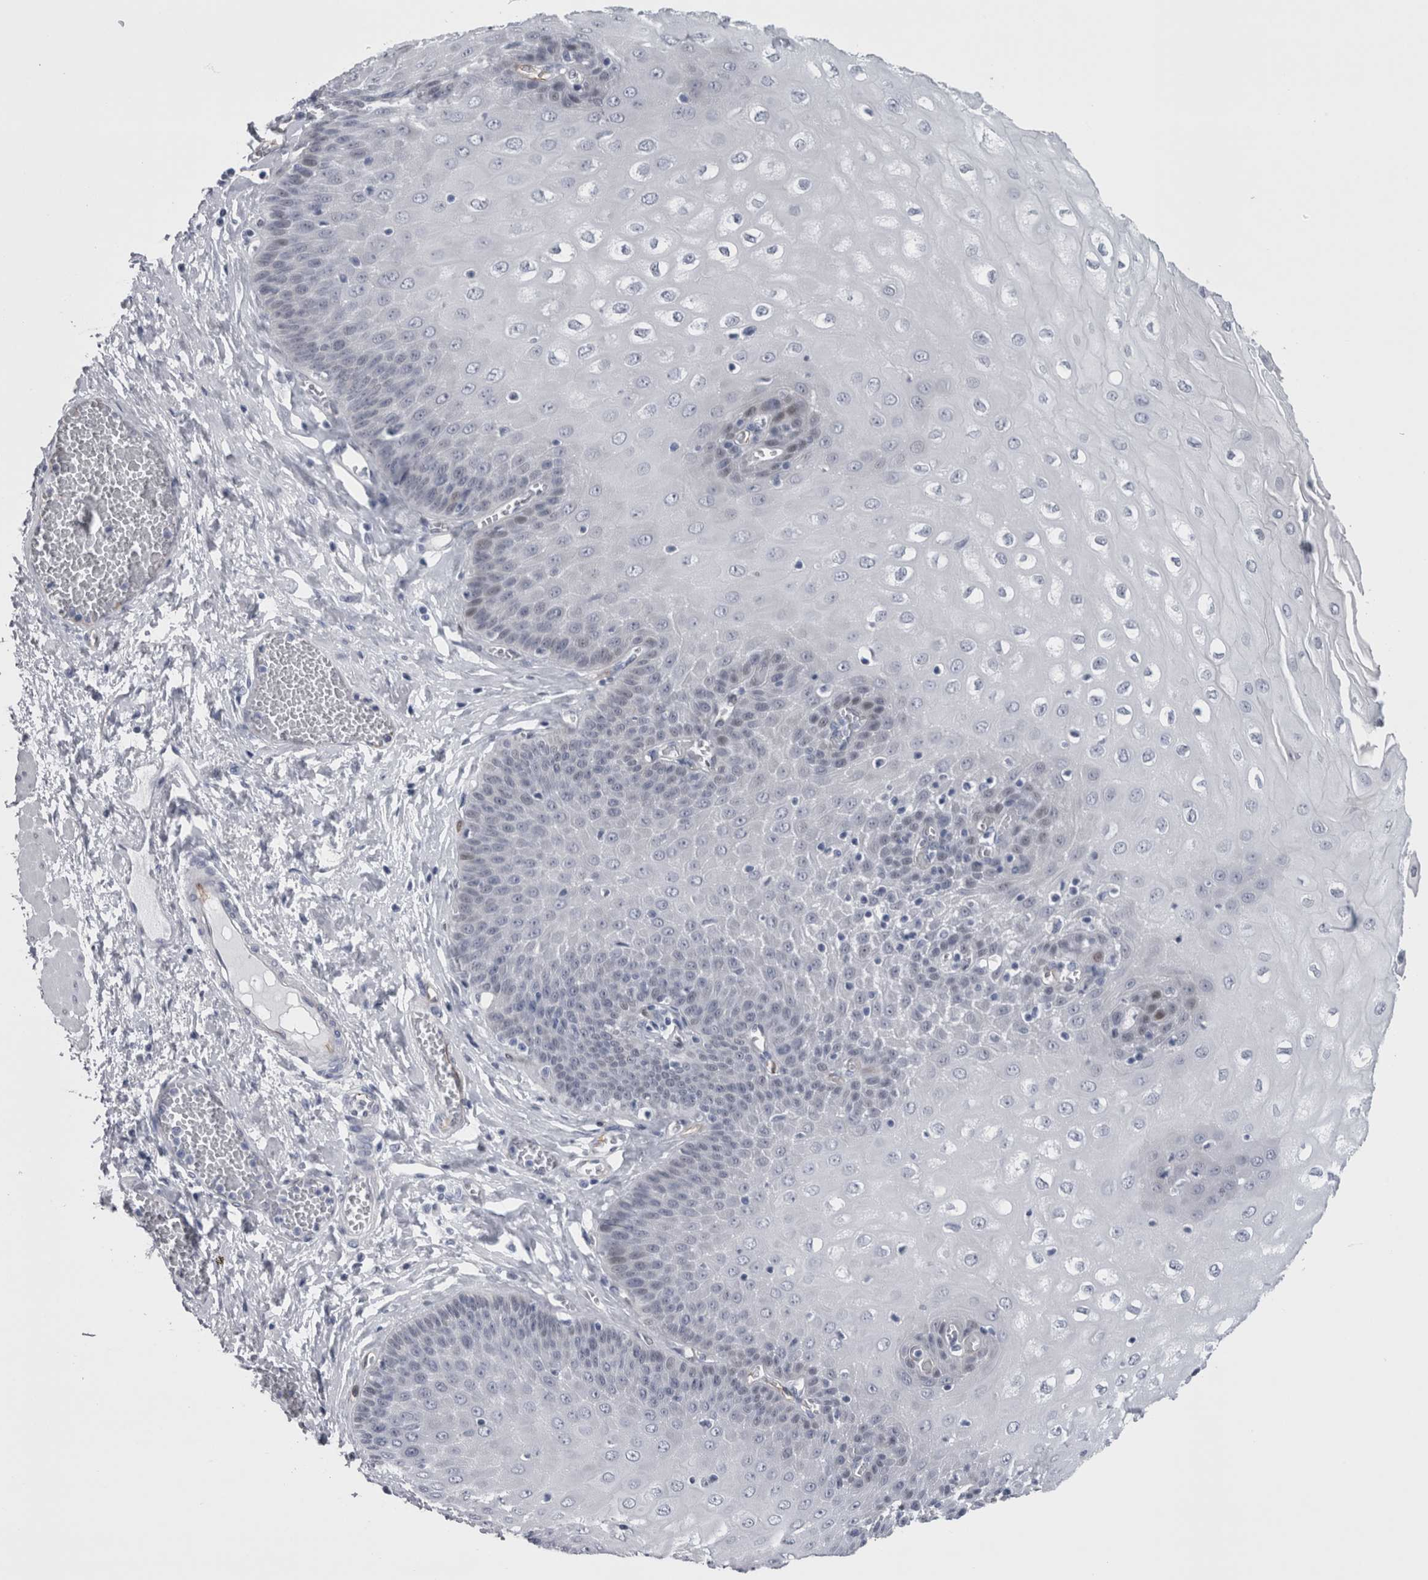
{"staining": {"intensity": "weak", "quantity": "<25%", "location": "nuclear"}, "tissue": "esophagus", "cell_type": "Squamous epithelial cells", "image_type": "normal", "snomed": [{"axis": "morphology", "description": "Normal tissue, NOS"}, {"axis": "topography", "description": "Esophagus"}], "caption": "High power microscopy photomicrograph of an immunohistochemistry (IHC) micrograph of normal esophagus, revealing no significant positivity in squamous epithelial cells.", "gene": "VWDE", "patient": {"sex": "male", "age": 60}}